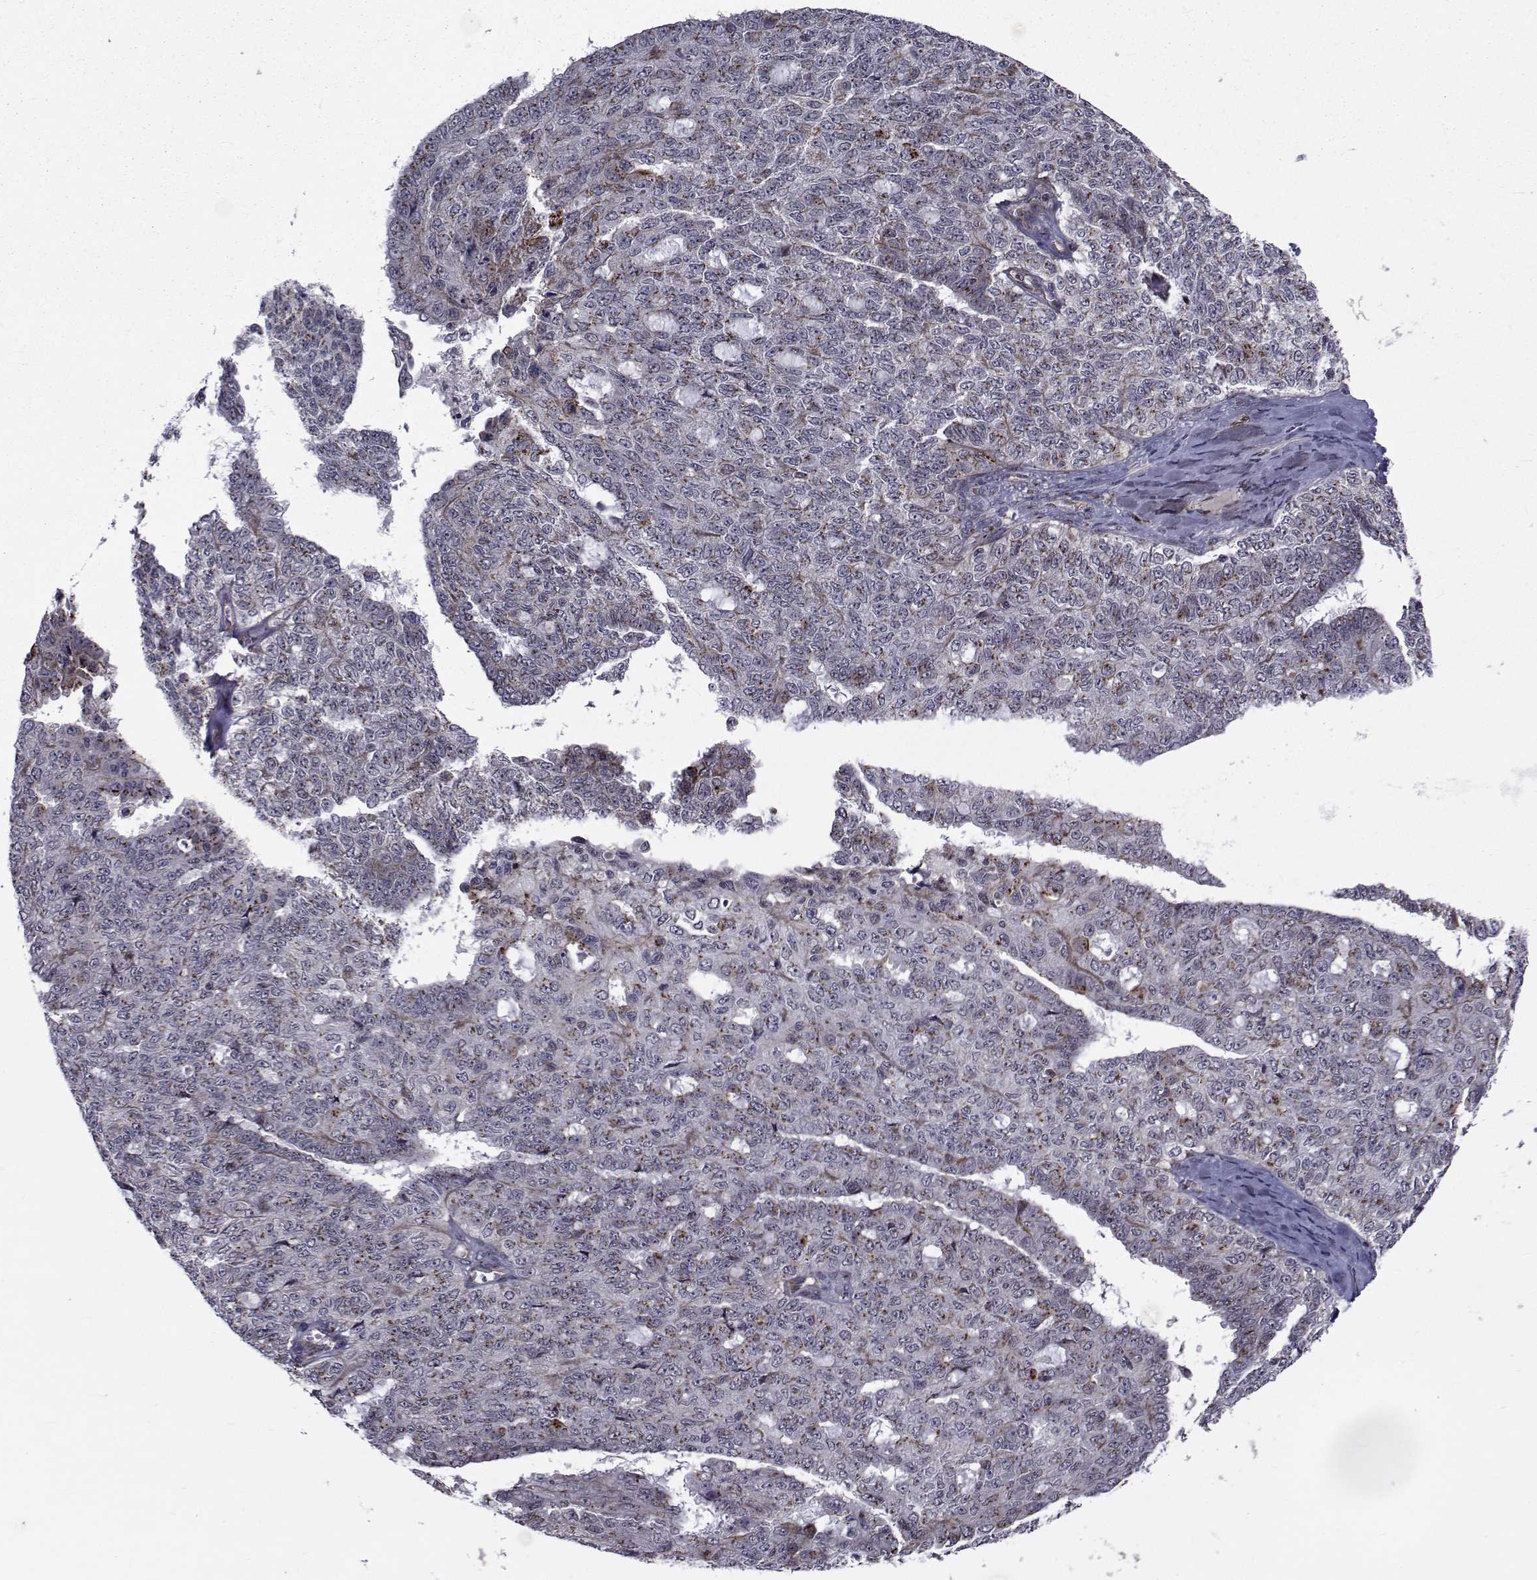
{"staining": {"intensity": "moderate", "quantity": "<25%", "location": "cytoplasmic/membranous"}, "tissue": "ovarian cancer", "cell_type": "Tumor cells", "image_type": "cancer", "snomed": [{"axis": "morphology", "description": "Cystadenocarcinoma, serous, NOS"}, {"axis": "topography", "description": "Ovary"}], "caption": "Immunohistochemistry (IHC) (DAB (3,3'-diaminobenzidine)) staining of ovarian cancer (serous cystadenocarcinoma) displays moderate cytoplasmic/membranous protein positivity in approximately <25% of tumor cells.", "gene": "ATP6V1C2", "patient": {"sex": "female", "age": 71}}